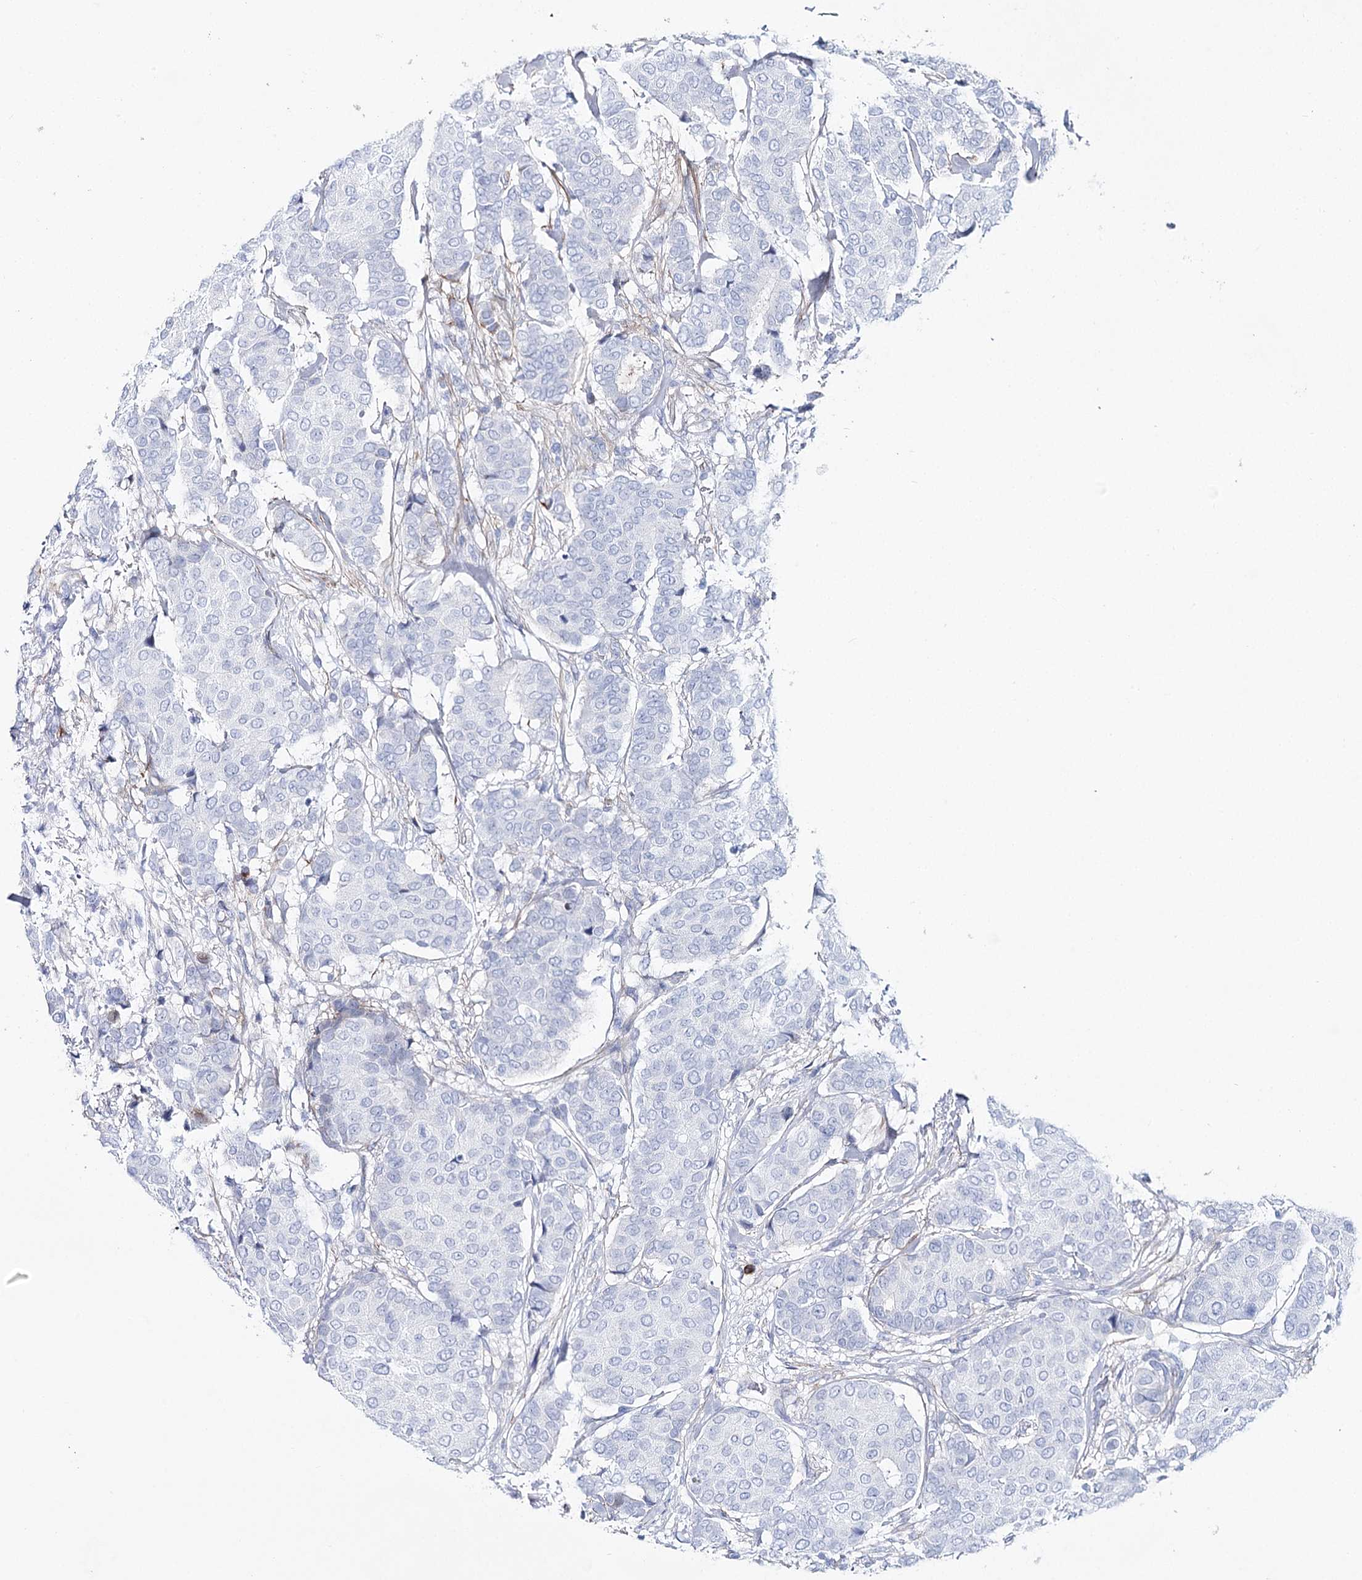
{"staining": {"intensity": "negative", "quantity": "none", "location": "none"}, "tissue": "breast cancer", "cell_type": "Tumor cells", "image_type": "cancer", "snomed": [{"axis": "morphology", "description": "Duct carcinoma"}, {"axis": "topography", "description": "Breast"}], "caption": "Immunohistochemistry of invasive ductal carcinoma (breast) displays no staining in tumor cells. (IHC, brightfield microscopy, high magnification).", "gene": "ANKRD23", "patient": {"sex": "female", "age": 75}}